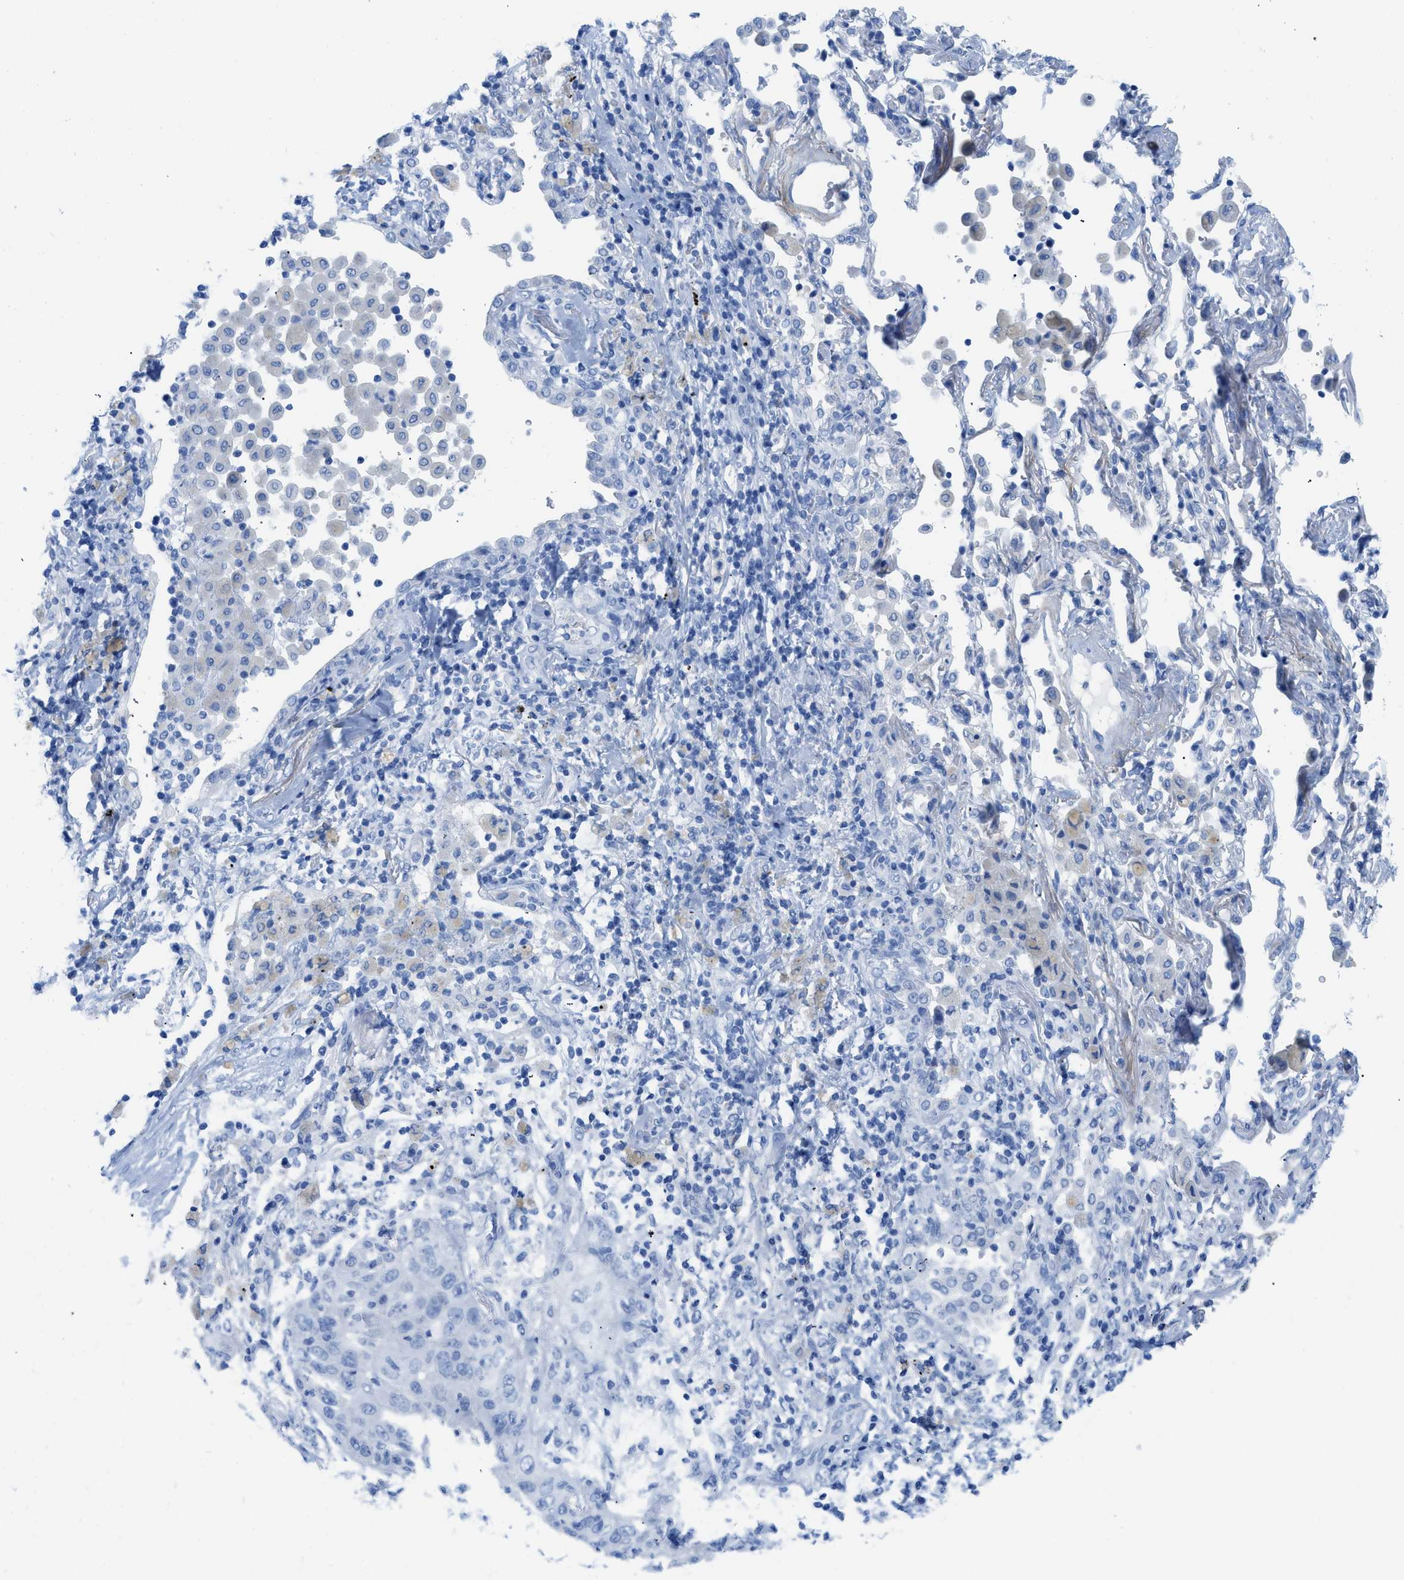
{"staining": {"intensity": "negative", "quantity": "none", "location": "none"}, "tissue": "lung cancer", "cell_type": "Tumor cells", "image_type": "cancer", "snomed": [{"axis": "morphology", "description": "Squamous cell carcinoma, NOS"}, {"axis": "topography", "description": "Lung"}], "caption": "The IHC image has no significant expression in tumor cells of lung cancer tissue.", "gene": "COL3A1", "patient": {"sex": "female", "age": 67}}